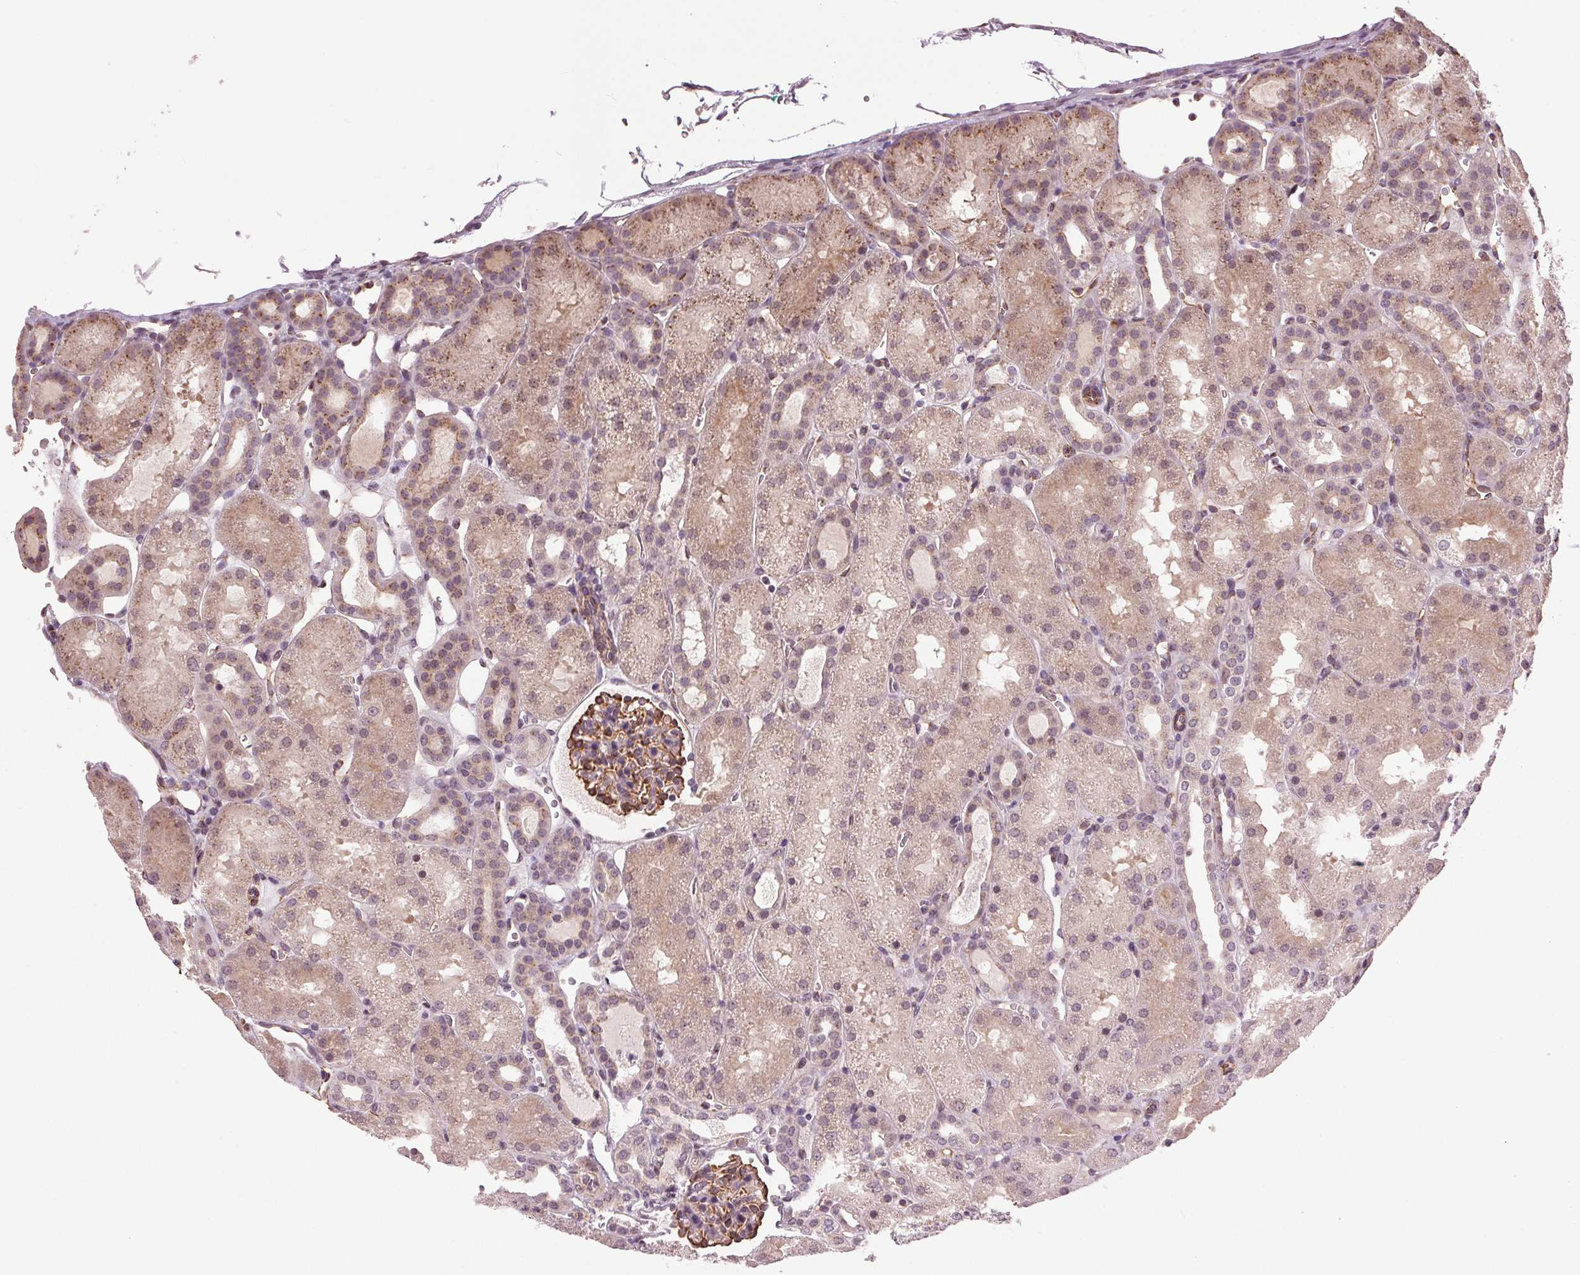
{"staining": {"intensity": "moderate", "quantity": "25%-75%", "location": "cytoplasmic/membranous"}, "tissue": "kidney", "cell_type": "Cells in glomeruli", "image_type": "normal", "snomed": [{"axis": "morphology", "description": "Normal tissue, NOS"}, {"axis": "topography", "description": "Kidney"}], "caption": "Immunohistochemical staining of unremarkable kidney reveals 25%-75% levels of moderate cytoplasmic/membranous protein positivity in about 25%-75% of cells in glomeruli. (Brightfield microscopy of DAB IHC at high magnification).", "gene": "BSDC1", "patient": {"sex": "male", "age": 2}}